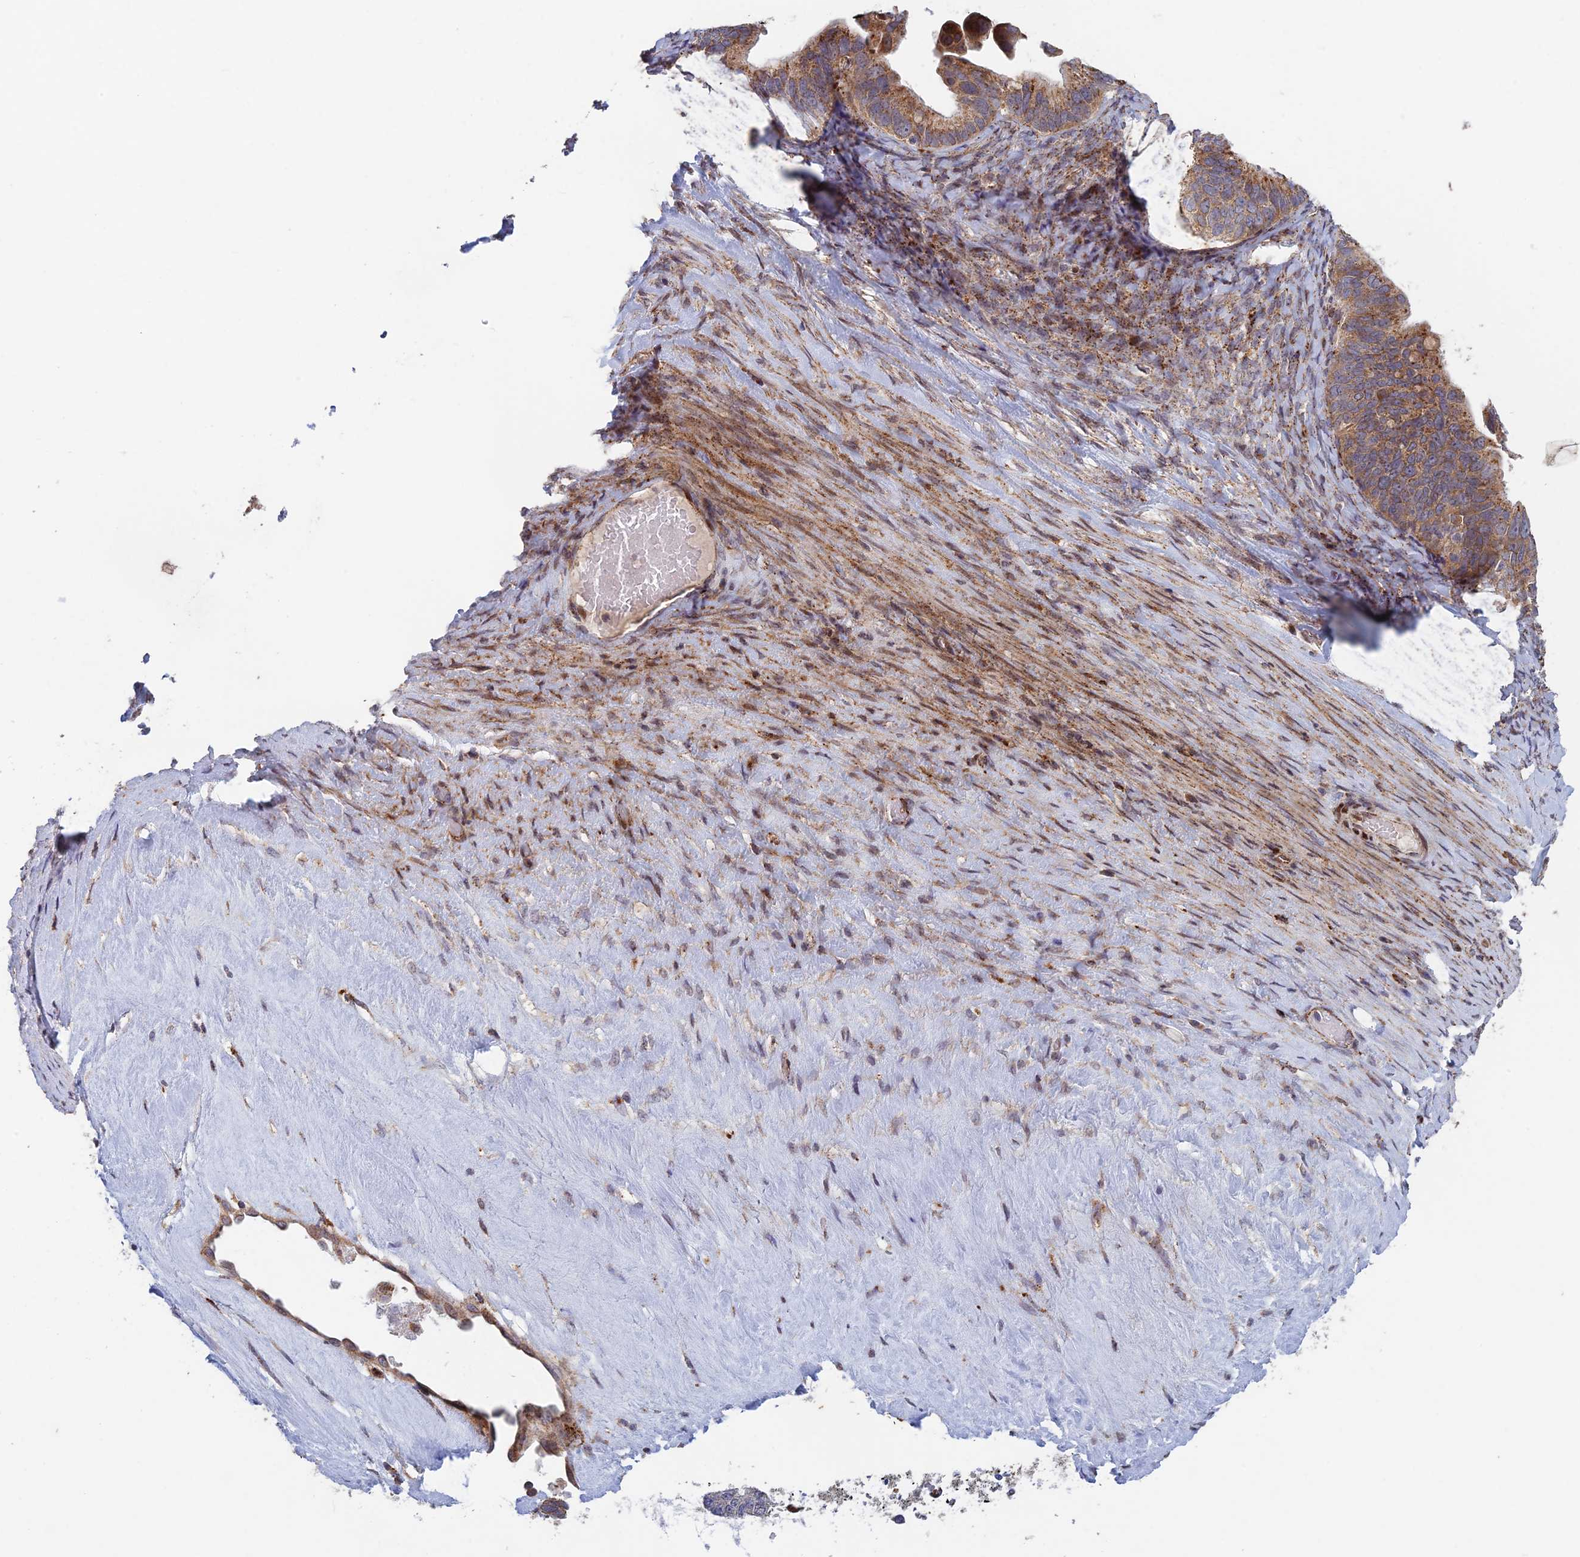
{"staining": {"intensity": "strong", "quantity": ">75%", "location": "cytoplasmic/membranous"}, "tissue": "ovarian cancer", "cell_type": "Tumor cells", "image_type": "cancer", "snomed": [{"axis": "morphology", "description": "Cystadenocarcinoma, serous, NOS"}, {"axis": "topography", "description": "Ovary"}], "caption": "A micrograph of ovarian cancer (serous cystadenocarcinoma) stained for a protein displays strong cytoplasmic/membranous brown staining in tumor cells.", "gene": "FOXS1", "patient": {"sex": "female", "age": 56}}